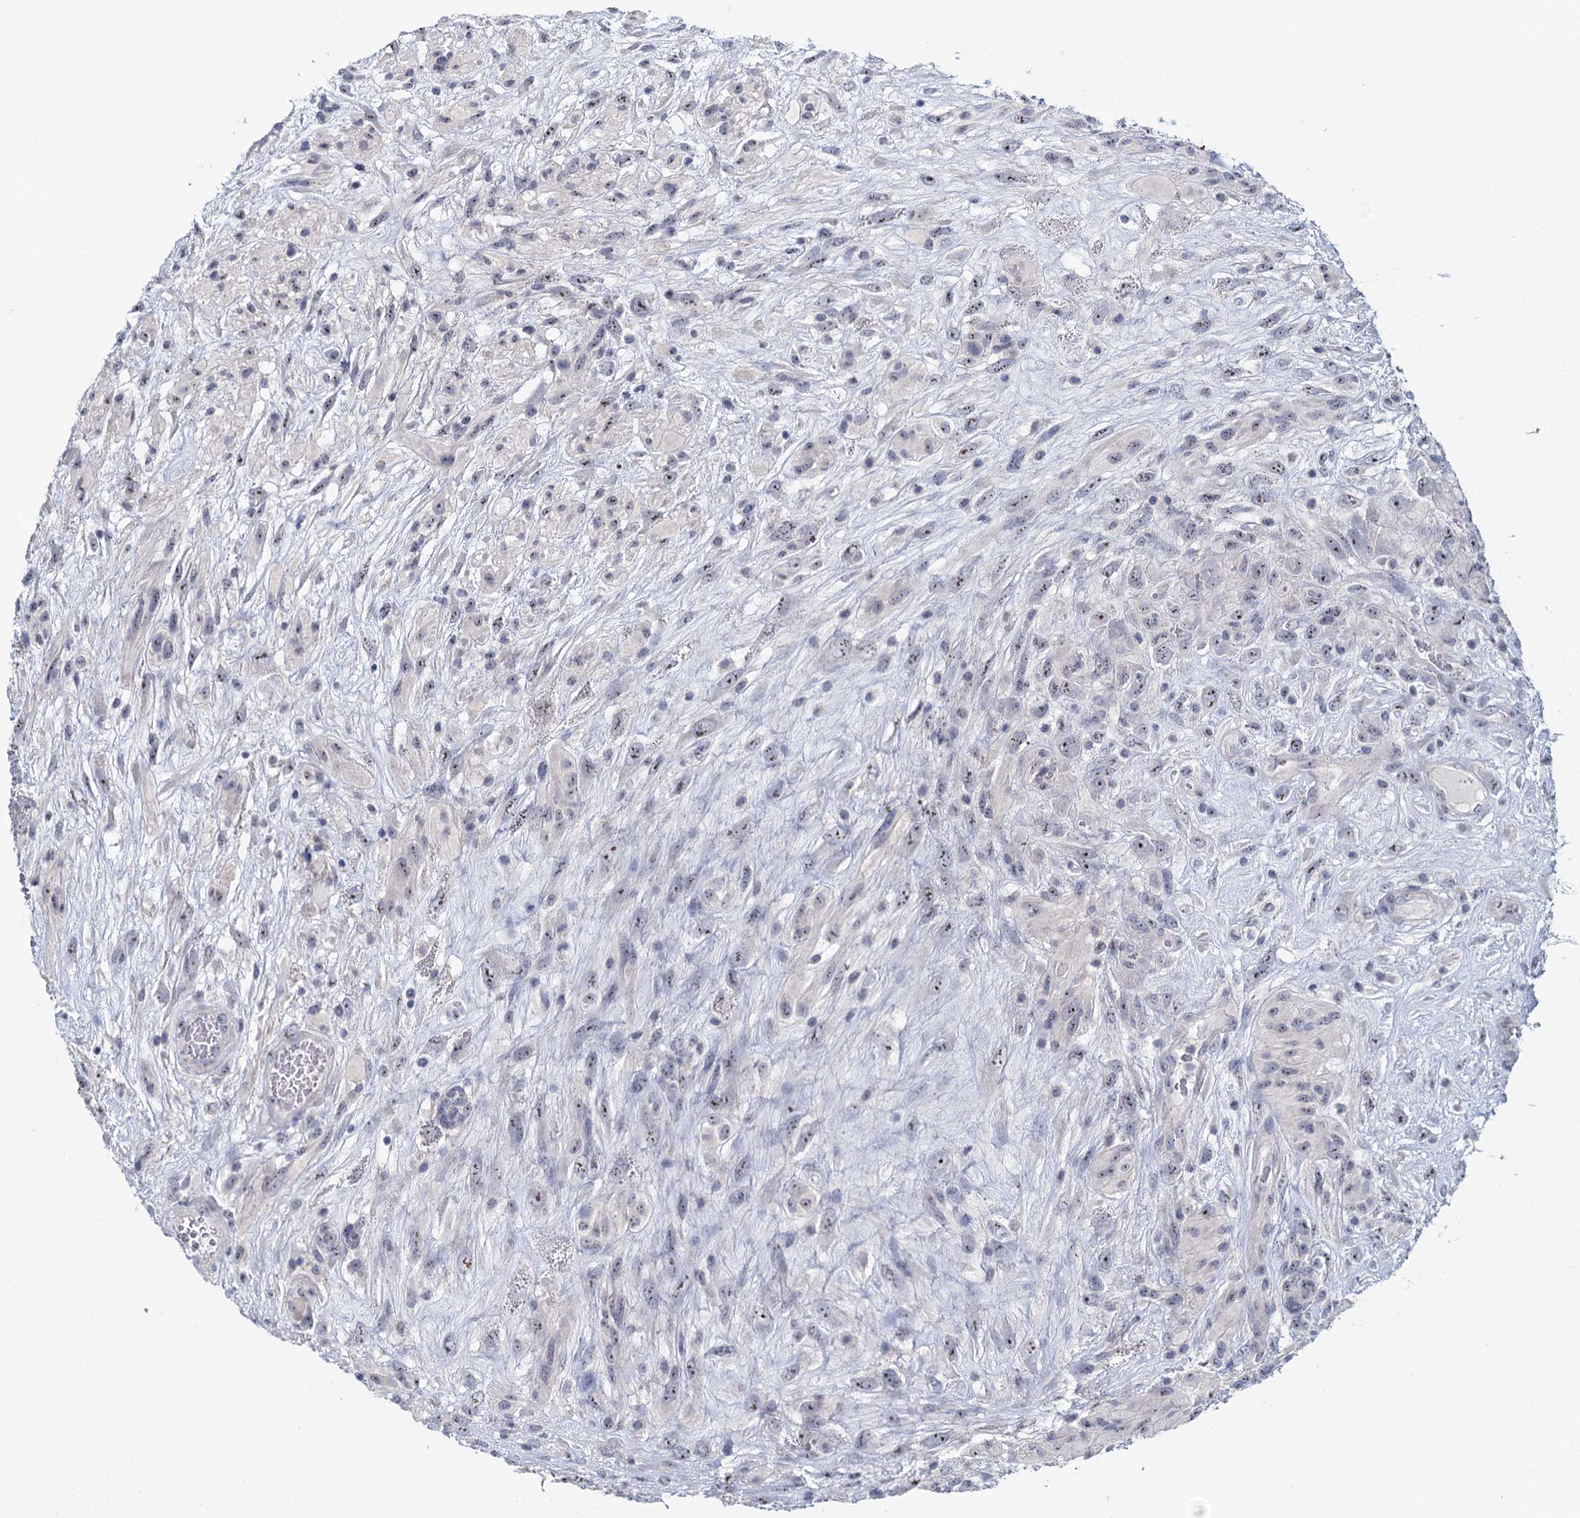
{"staining": {"intensity": "weak", "quantity": ">75%", "location": "nuclear"}, "tissue": "glioma", "cell_type": "Tumor cells", "image_type": "cancer", "snomed": [{"axis": "morphology", "description": "Glioma, malignant, High grade"}, {"axis": "topography", "description": "Brain"}], "caption": "Protein expression analysis of glioma exhibits weak nuclear staining in approximately >75% of tumor cells.", "gene": "SFN", "patient": {"sex": "male", "age": 61}}